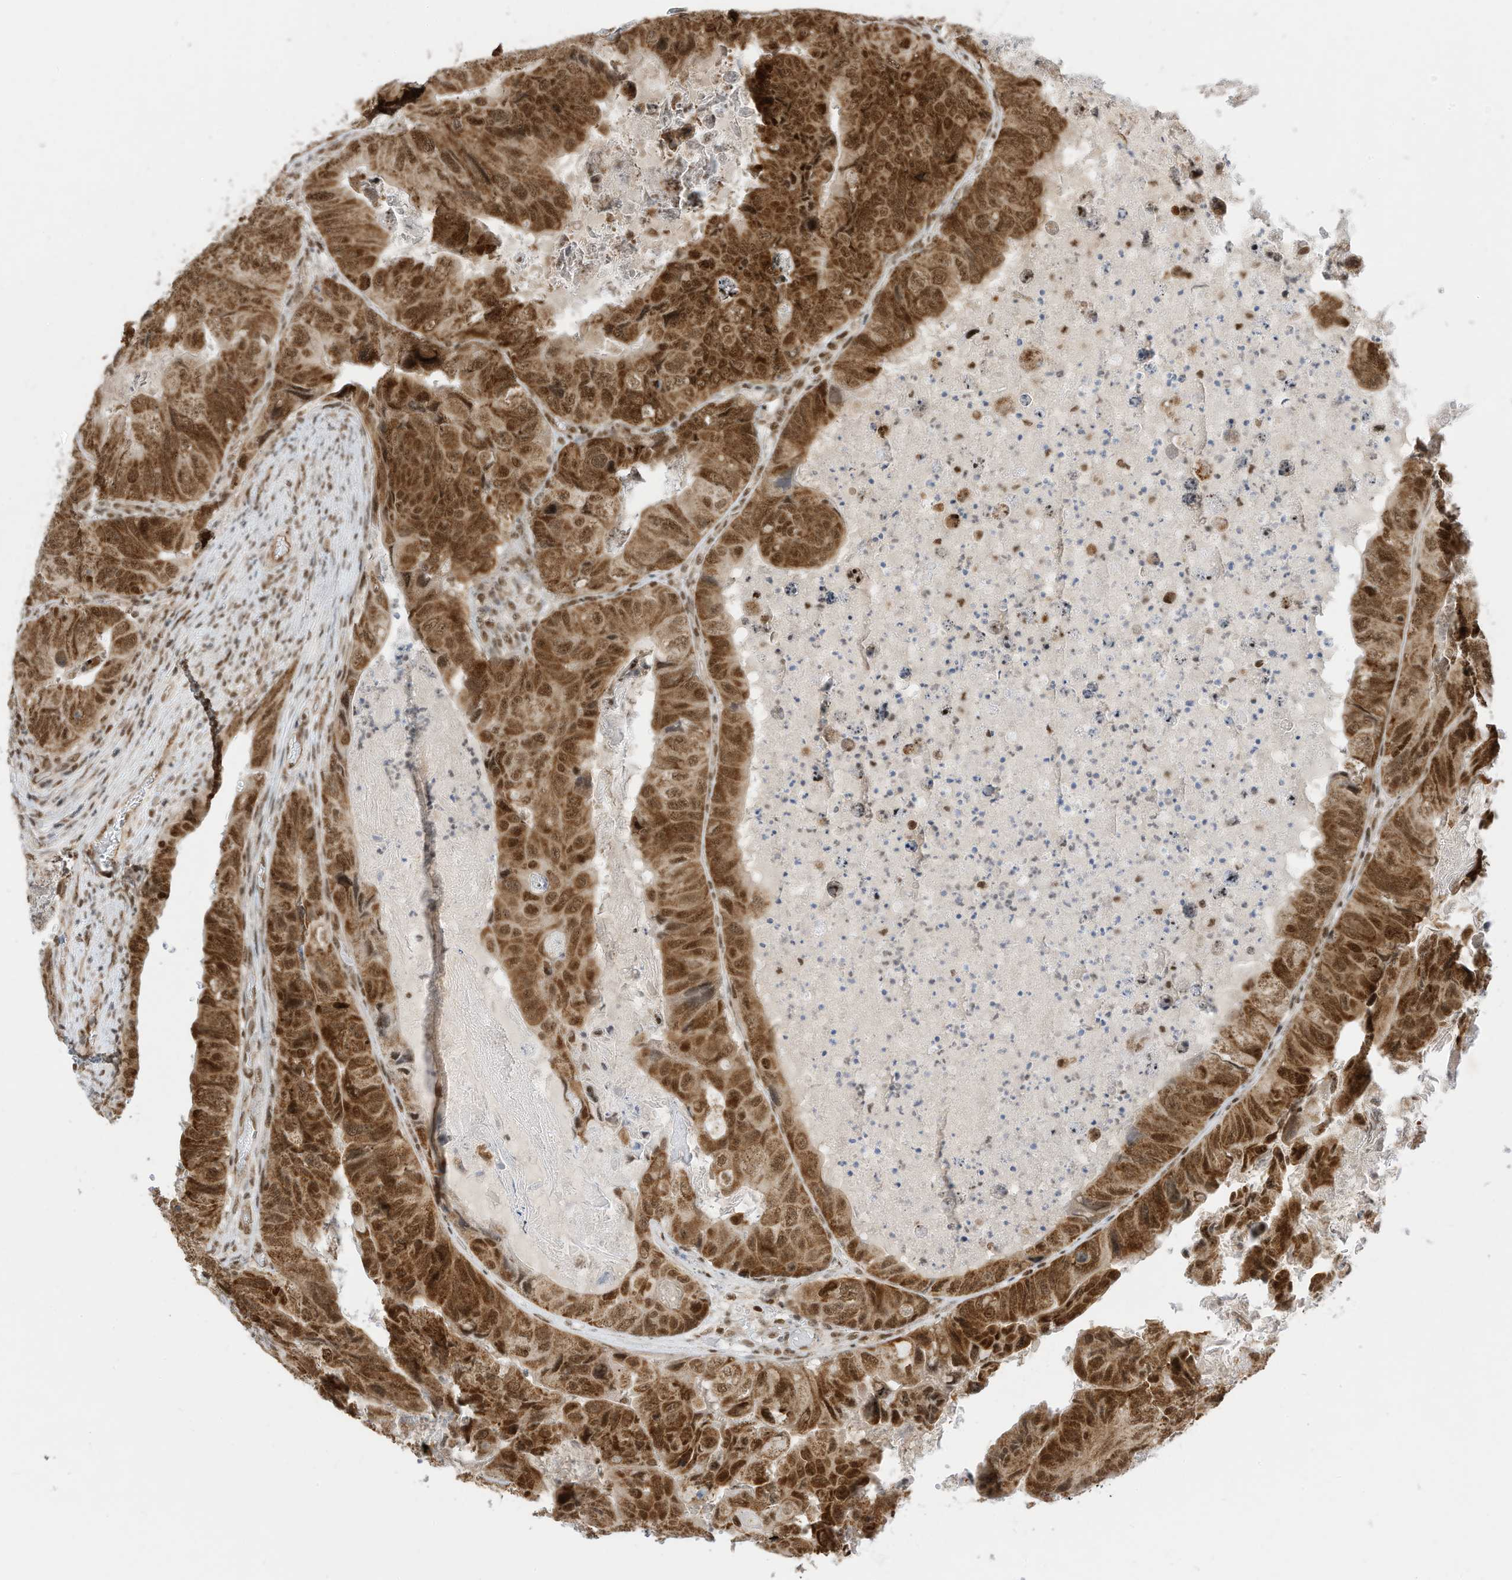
{"staining": {"intensity": "strong", "quantity": ">75%", "location": "cytoplasmic/membranous,nuclear"}, "tissue": "colorectal cancer", "cell_type": "Tumor cells", "image_type": "cancer", "snomed": [{"axis": "morphology", "description": "Adenocarcinoma, NOS"}, {"axis": "topography", "description": "Rectum"}], "caption": "A histopathology image showing strong cytoplasmic/membranous and nuclear positivity in approximately >75% of tumor cells in colorectal cancer (adenocarcinoma), as visualized by brown immunohistochemical staining.", "gene": "AURKAIP1", "patient": {"sex": "male", "age": 63}}